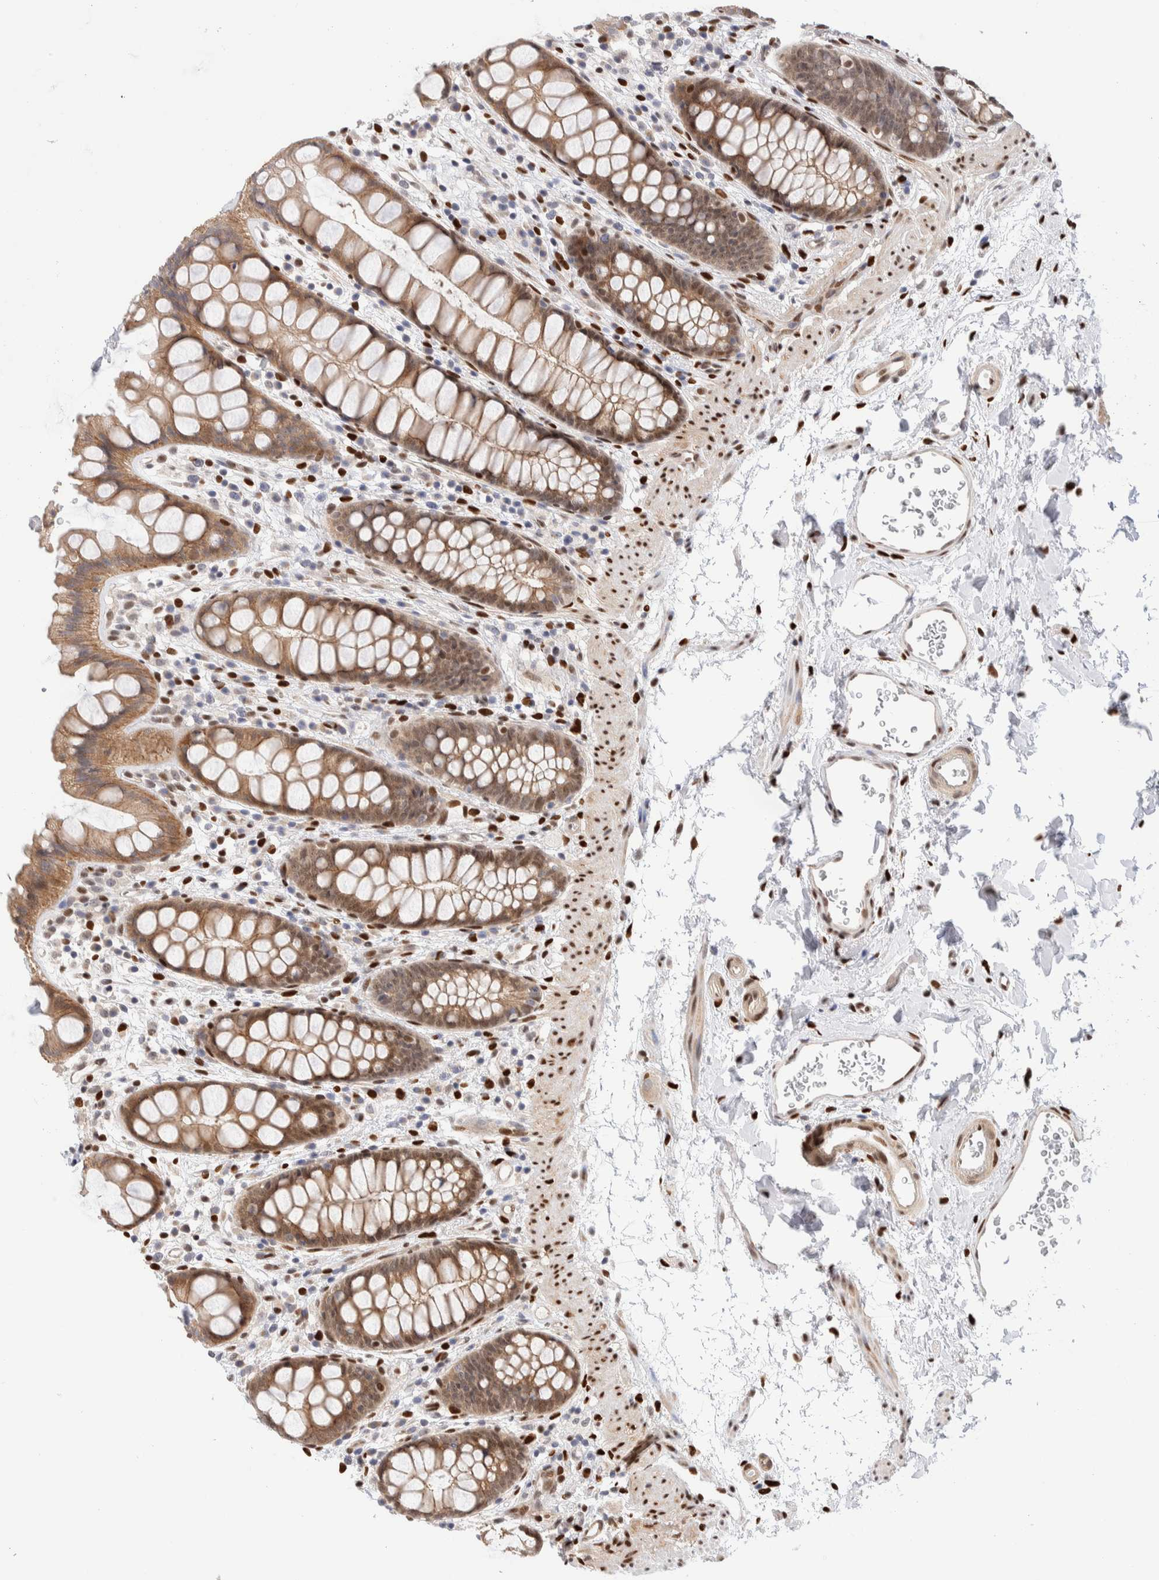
{"staining": {"intensity": "weak", "quantity": ">75%", "location": "cytoplasmic/membranous"}, "tissue": "rectum", "cell_type": "Glandular cells", "image_type": "normal", "snomed": [{"axis": "morphology", "description": "Normal tissue, NOS"}, {"axis": "topography", "description": "Rectum"}], "caption": "About >75% of glandular cells in benign rectum display weak cytoplasmic/membranous protein staining as visualized by brown immunohistochemical staining.", "gene": "NSMAF", "patient": {"sex": "female", "age": 65}}